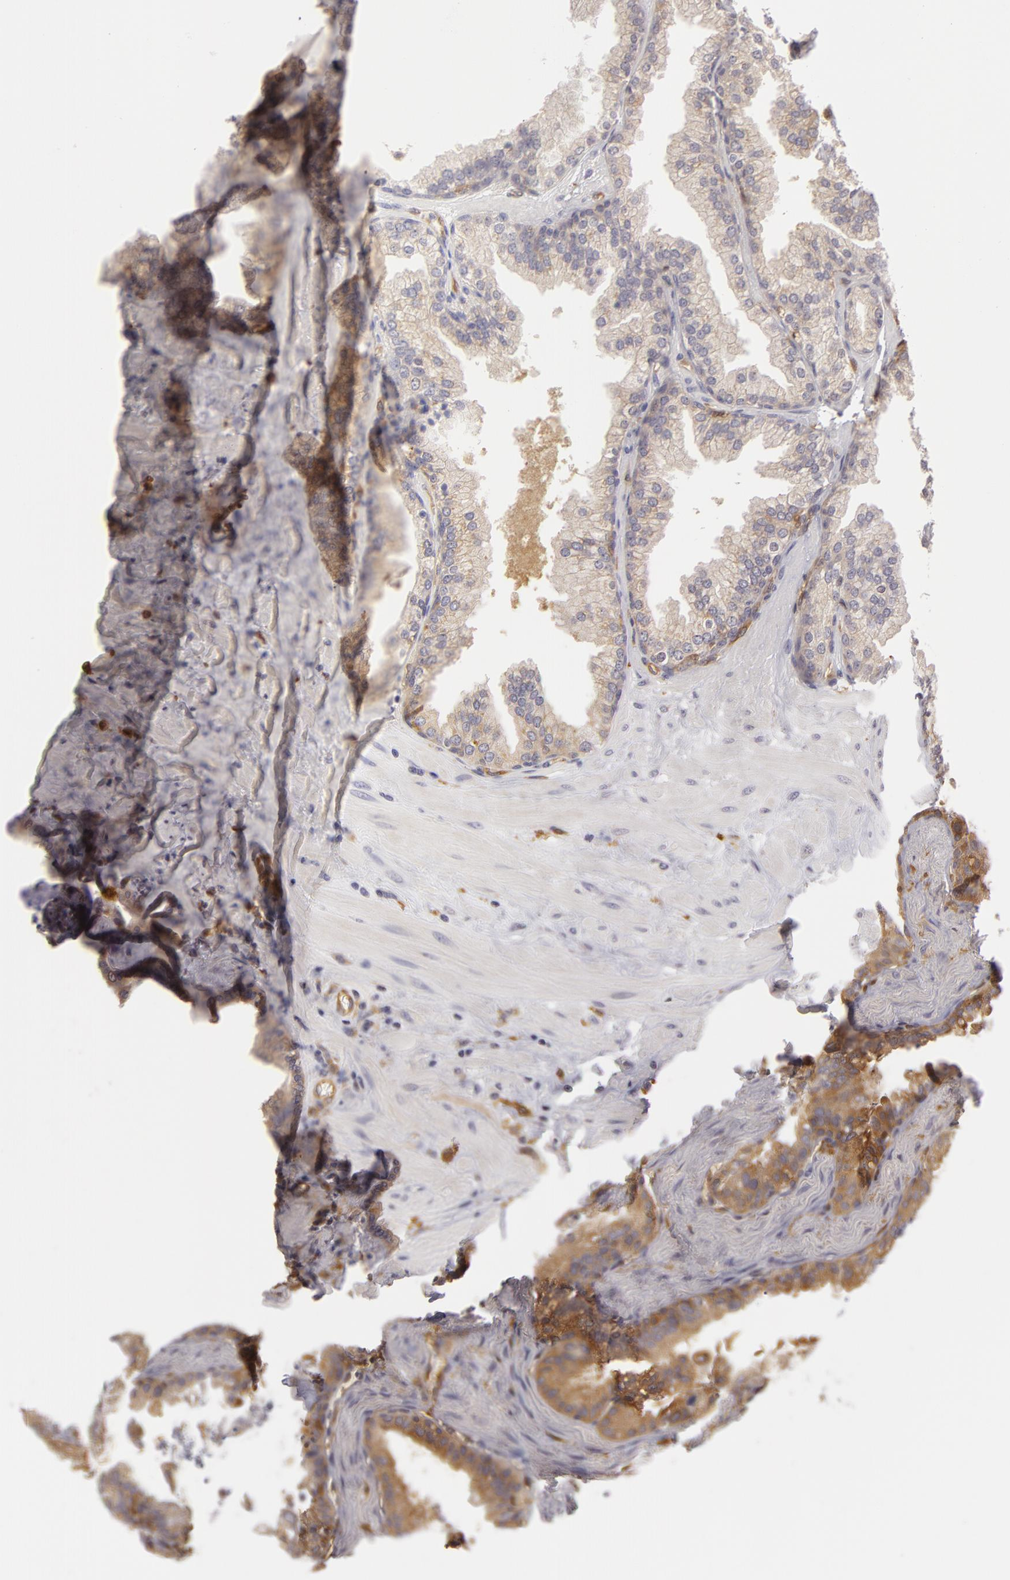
{"staining": {"intensity": "weak", "quantity": ">75%", "location": "cytoplasmic/membranous"}, "tissue": "prostate", "cell_type": "Glandular cells", "image_type": "normal", "snomed": [{"axis": "morphology", "description": "Normal tissue, NOS"}, {"axis": "topography", "description": "Prostate"}], "caption": "A low amount of weak cytoplasmic/membranous expression is seen in approximately >75% of glandular cells in normal prostate.", "gene": "ZNF229", "patient": {"sex": "male", "age": 51}}